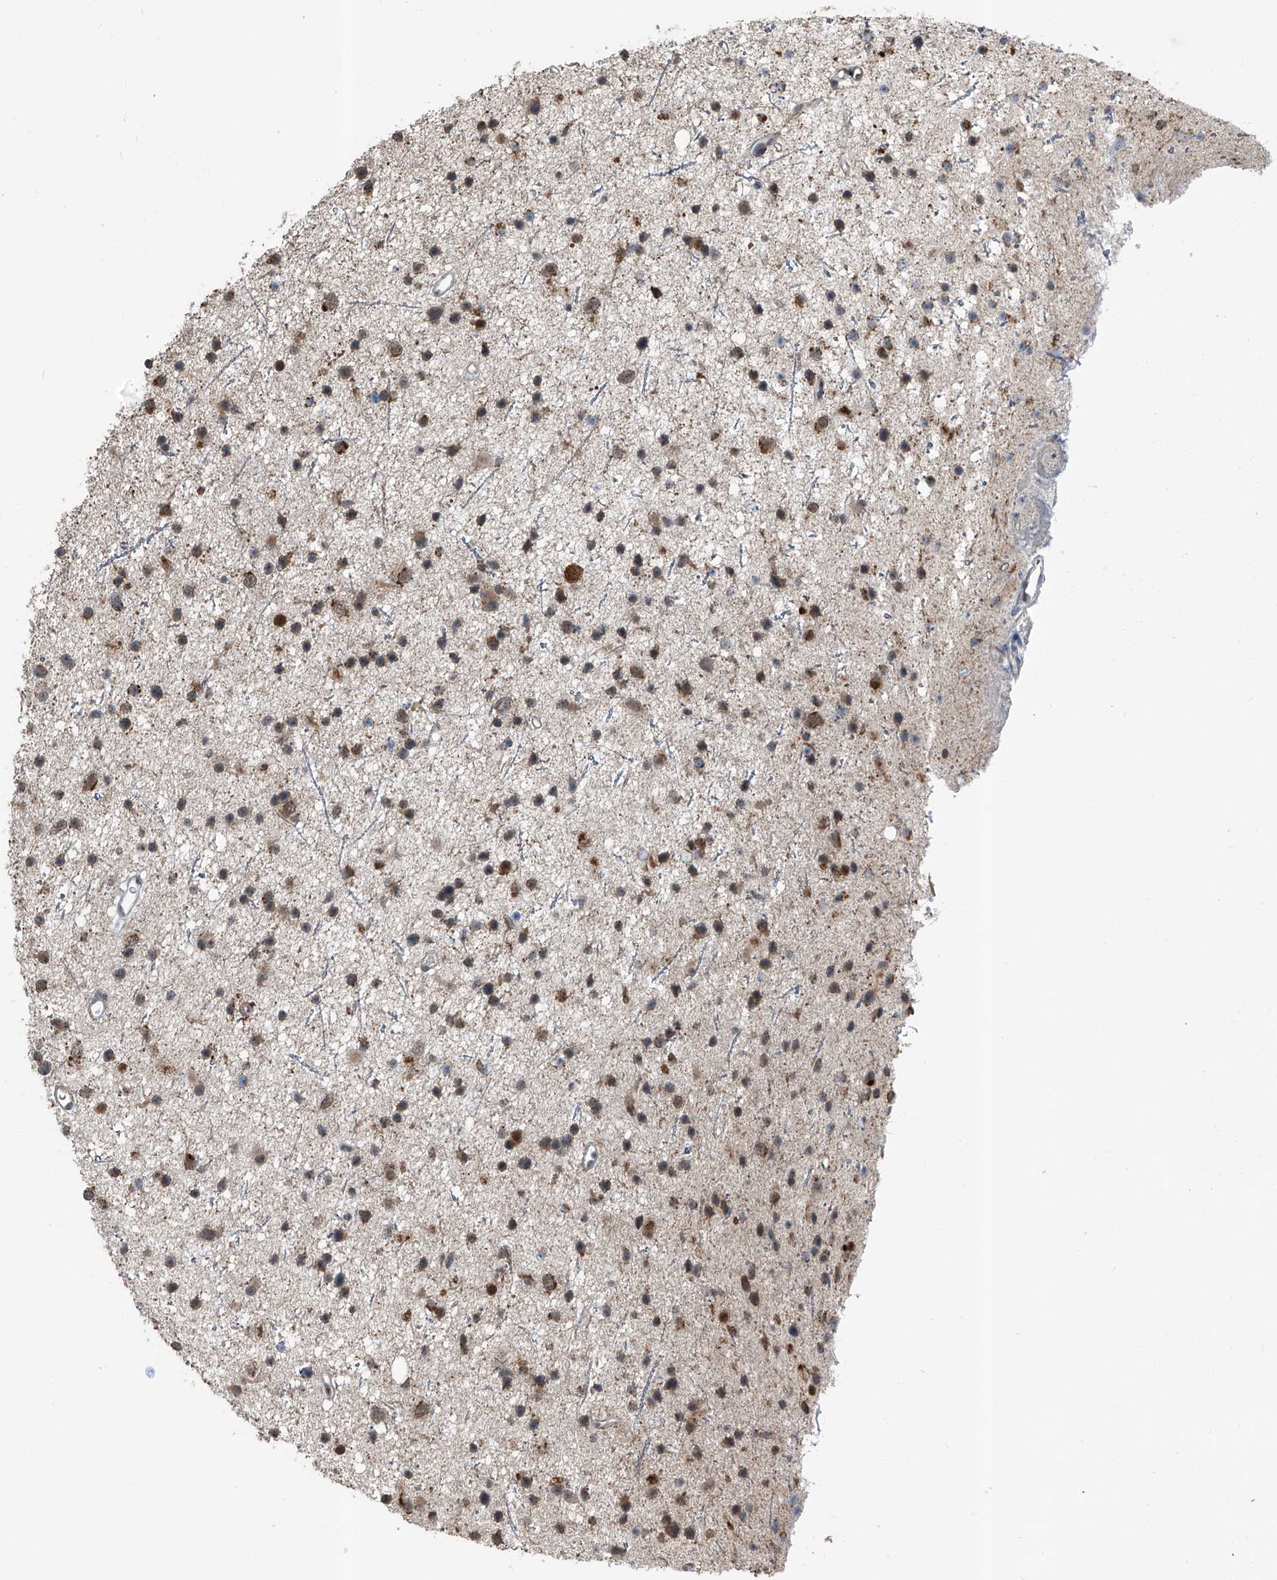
{"staining": {"intensity": "moderate", "quantity": ">75%", "location": "cytoplasmic/membranous"}, "tissue": "glioma", "cell_type": "Tumor cells", "image_type": "cancer", "snomed": [{"axis": "morphology", "description": "Glioma, malignant, Low grade"}, {"axis": "topography", "description": "Cerebral cortex"}], "caption": "High-magnification brightfield microscopy of glioma stained with DAB (brown) and counterstained with hematoxylin (blue). tumor cells exhibit moderate cytoplasmic/membranous positivity is seen in about>75% of cells. (Brightfield microscopy of DAB IHC at high magnification).", "gene": "CHRNA7", "patient": {"sex": "female", "age": 39}}